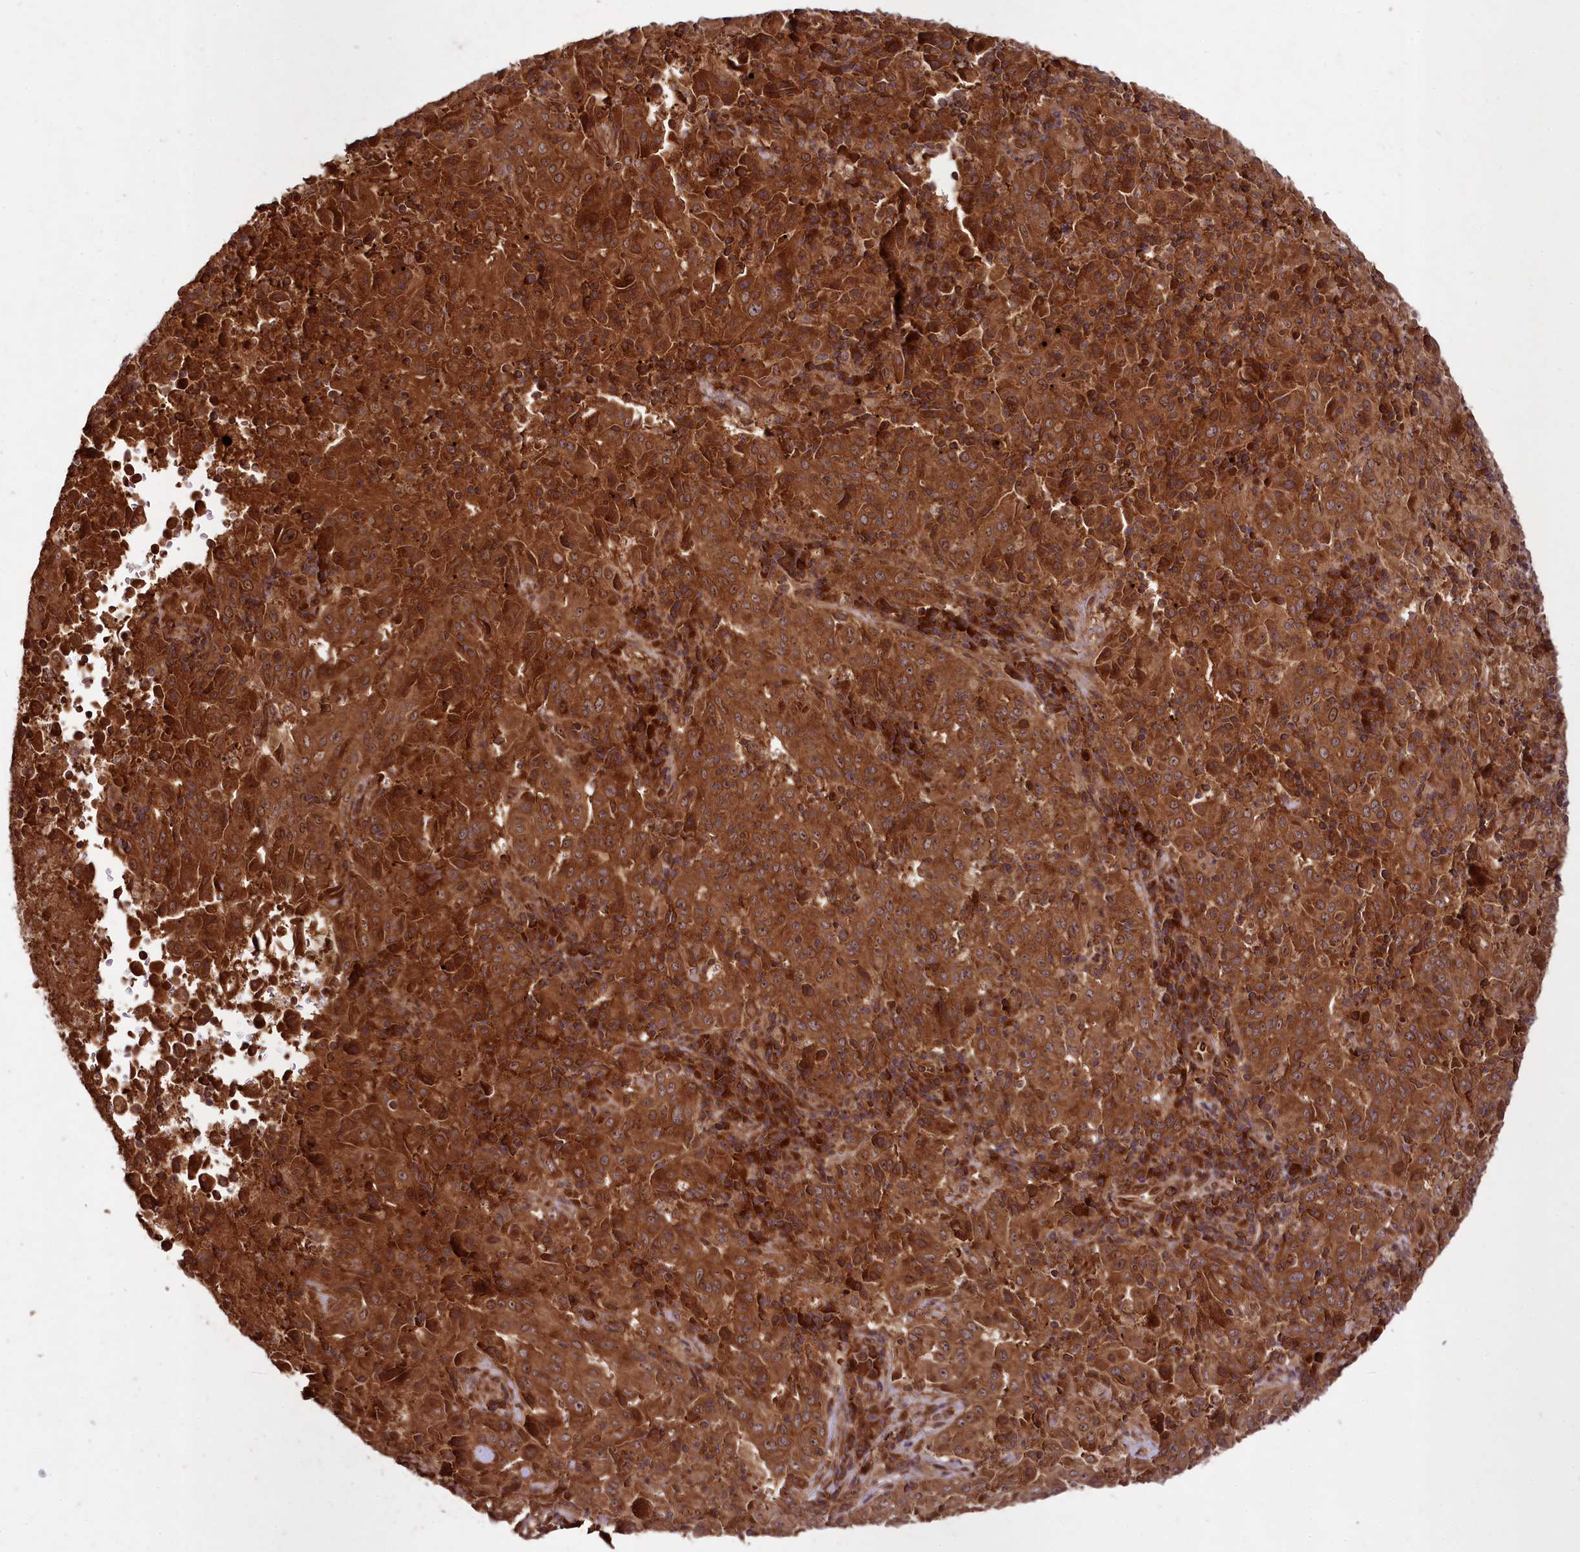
{"staining": {"intensity": "strong", "quantity": ">75%", "location": "cytoplasmic/membranous"}, "tissue": "pancreatic cancer", "cell_type": "Tumor cells", "image_type": "cancer", "snomed": [{"axis": "morphology", "description": "Adenocarcinoma, NOS"}, {"axis": "topography", "description": "Pancreas"}], "caption": "A high amount of strong cytoplasmic/membranous expression is appreciated in approximately >75% of tumor cells in pancreatic adenocarcinoma tissue.", "gene": "DCP1B", "patient": {"sex": "male", "age": 63}}